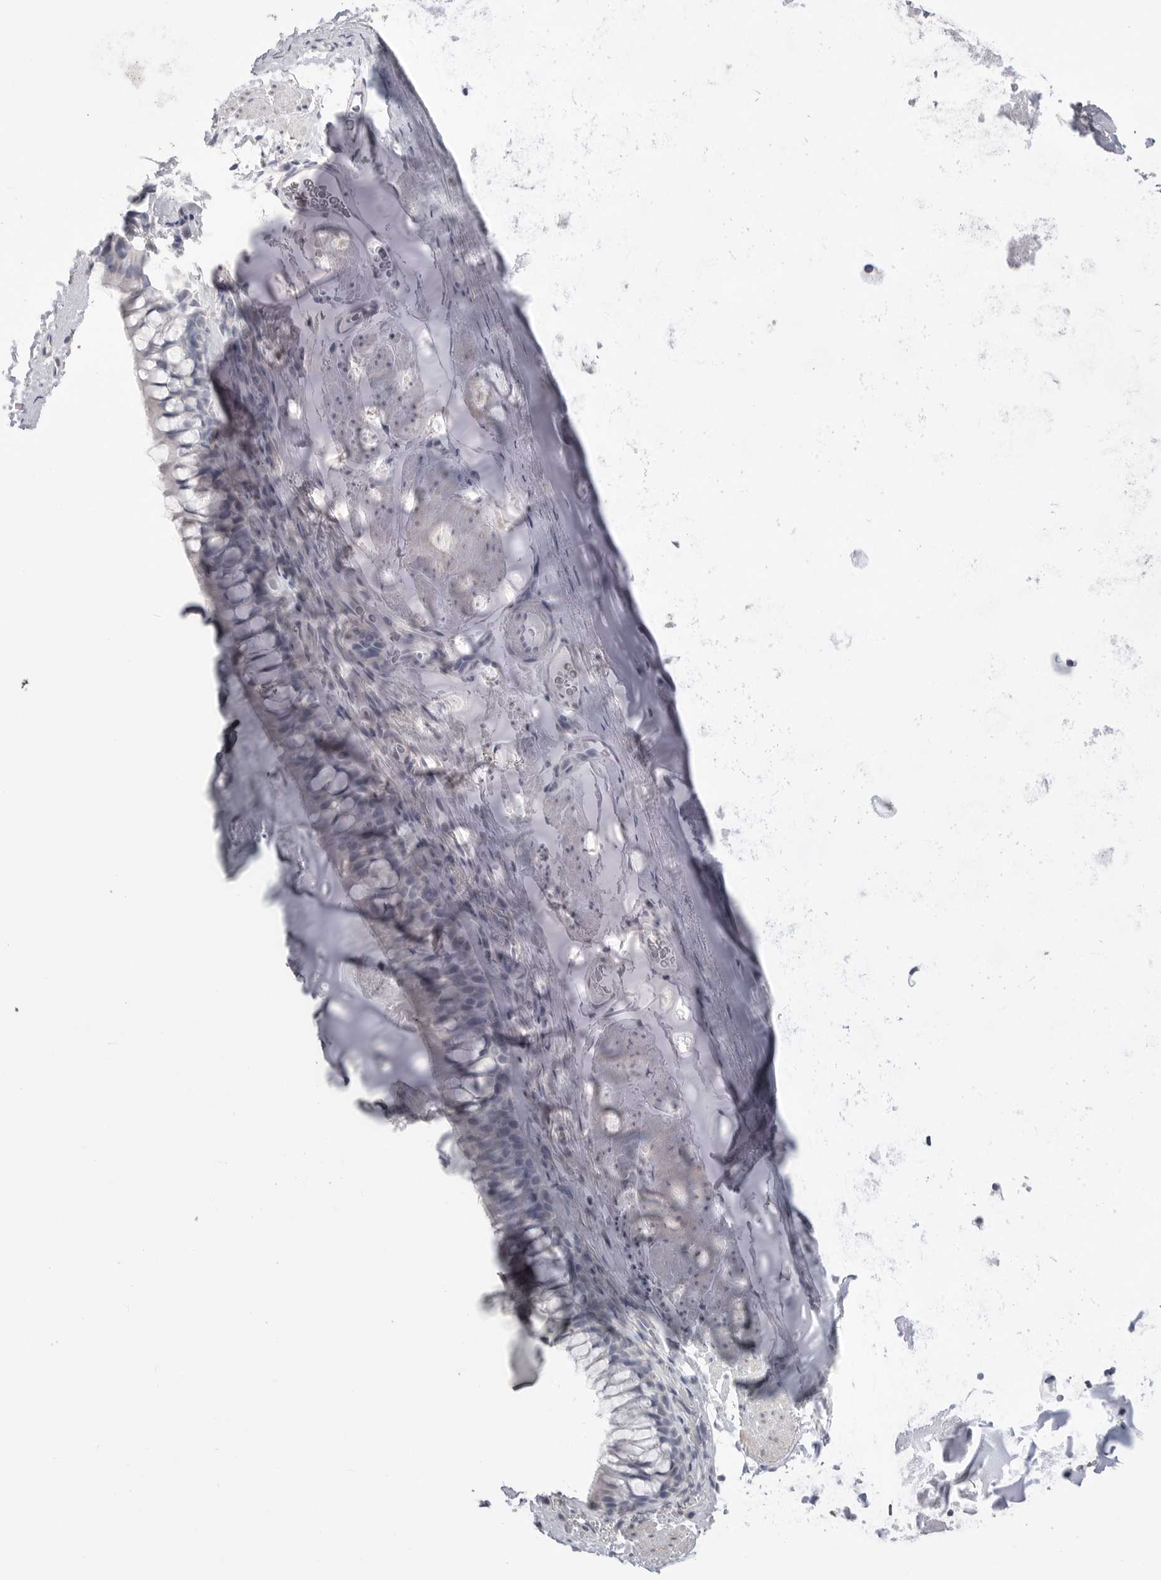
{"staining": {"intensity": "negative", "quantity": "none", "location": "none"}, "tissue": "bronchus", "cell_type": "Respiratory epithelial cells", "image_type": "normal", "snomed": [{"axis": "morphology", "description": "Normal tissue, NOS"}, {"axis": "topography", "description": "Cartilage tissue"}, {"axis": "topography", "description": "Bronchus"}], "caption": "Protein analysis of benign bronchus exhibits no significant expression in respiratory epithelial cells. (DAB (3,3'-diaminobenzidine) immunohistochemistry (IHC), high magnification).", "gene": "ICAM5", "patient": {"sex": "female", "age": 53}}